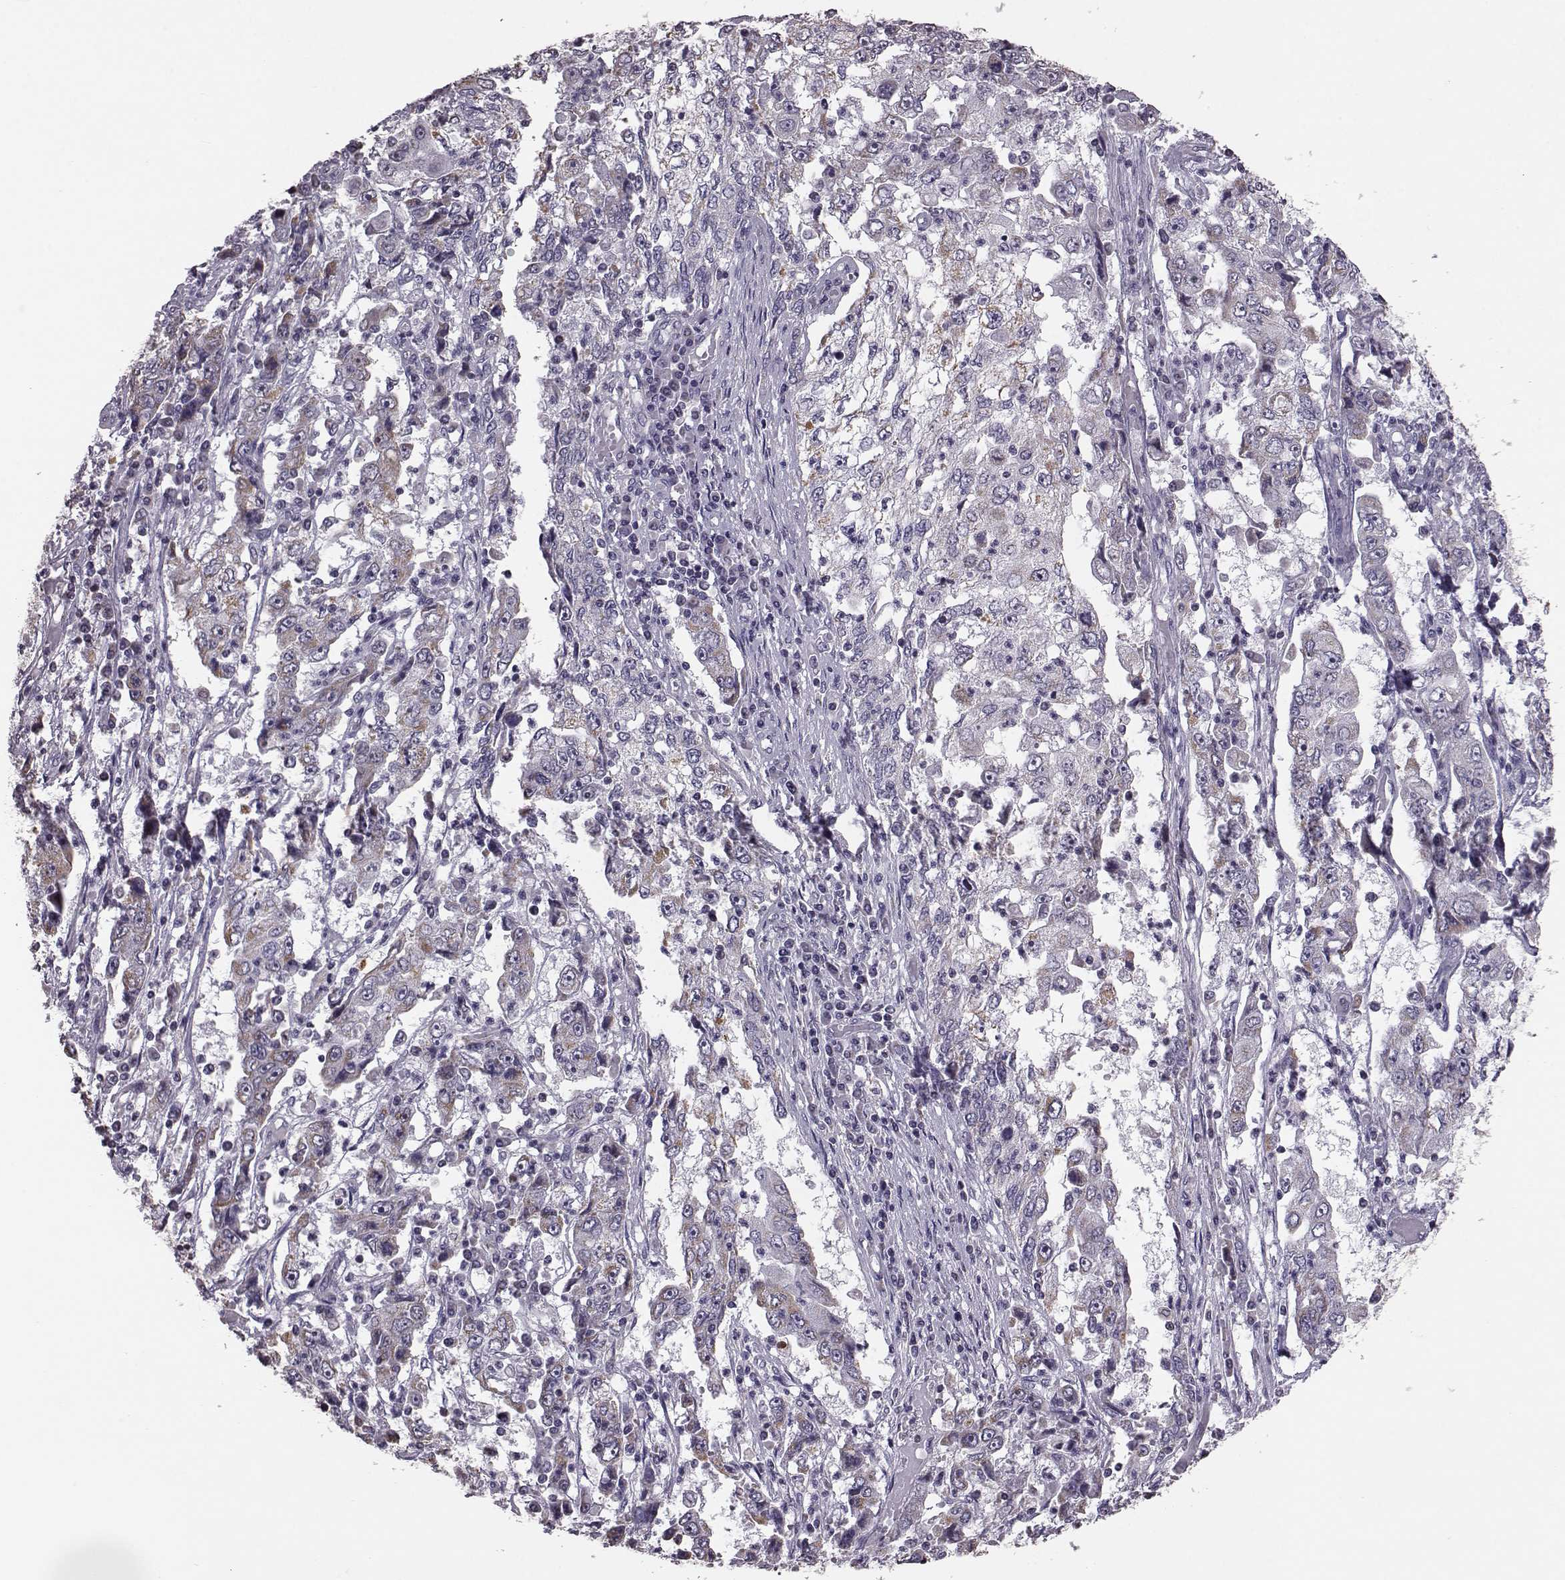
{"staining": {"intensity": "weak", "quantity": "<25%", "location": "cytoplasmic/membranous"}, "tissue": "cervical cancer", "cell_type": "Tumor cells", "image_type": "cancer", "snomed": [{"axis": "morphology", "description": "Squamous cell carcinoma, NOS"}, {"axis": "topography", "description": "Cervix"}], "caption": "This is an IHC photomicrograph of human cervical squamous cell carcinoma. There is no expression in tumor cells.", "gene": "ALDH3A1", "patient": {"sex": "female", "age": 36}}